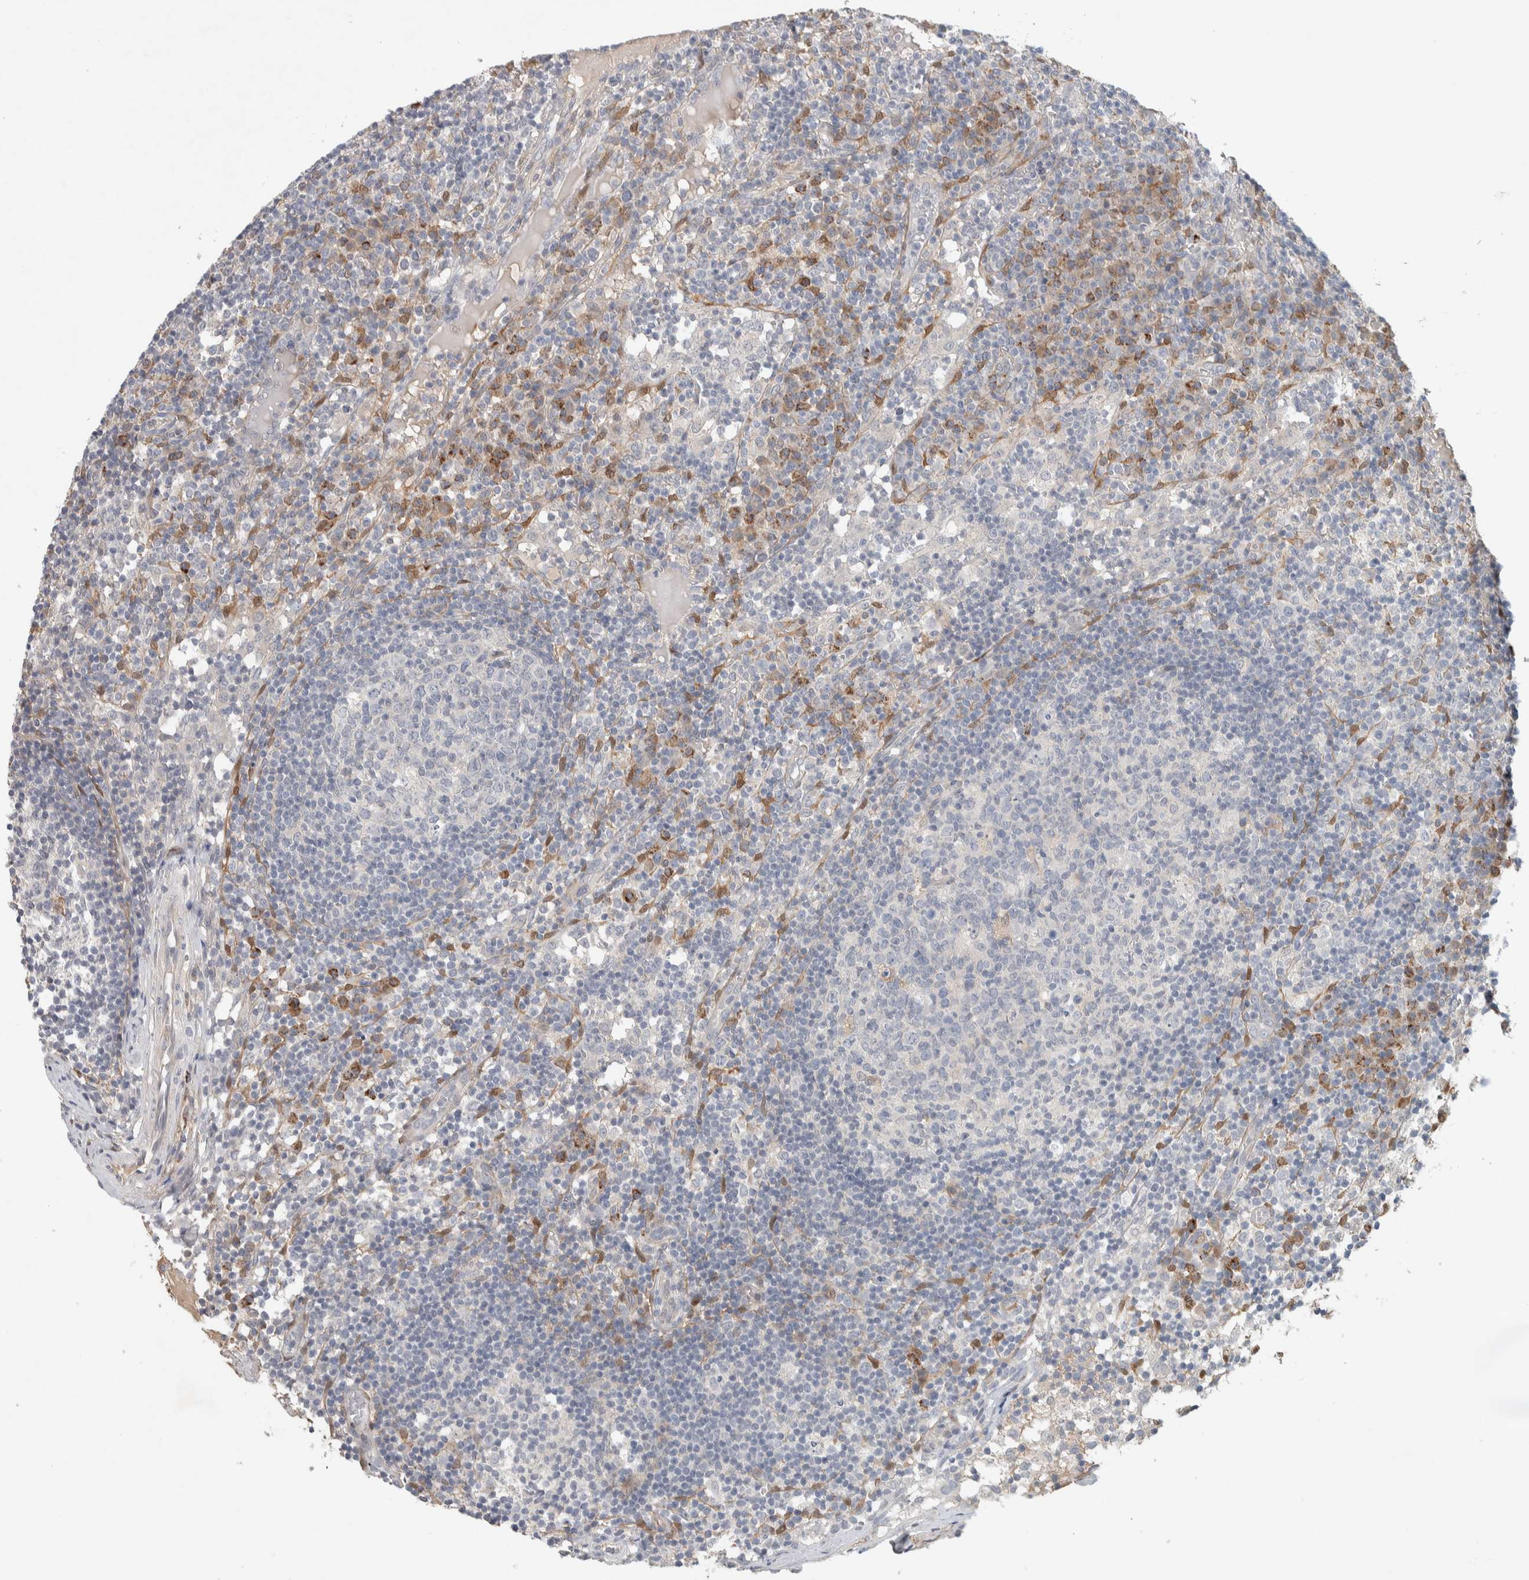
{"staining": {"intensity": "negative", "quantity": "none", "location": "none"}, "tissue": "lymph node", "cell_type": "Germinal center cells", "image_type": "normal", "snomed": [{"axis": "morphology", "description": "Normal tissue, NOS"}, {"axis": "morphology", "description": "Inflammation, NOS"}, {"axis": "topography", "description": "Lymph node"}], "caption": "A high-resolution micrograph shows IHC staining of benign lymph node, which exhibits no significant staining in germinal center cells.", "gene": "DEPTOR", "patient": {"sex": "male", "age": 55}}